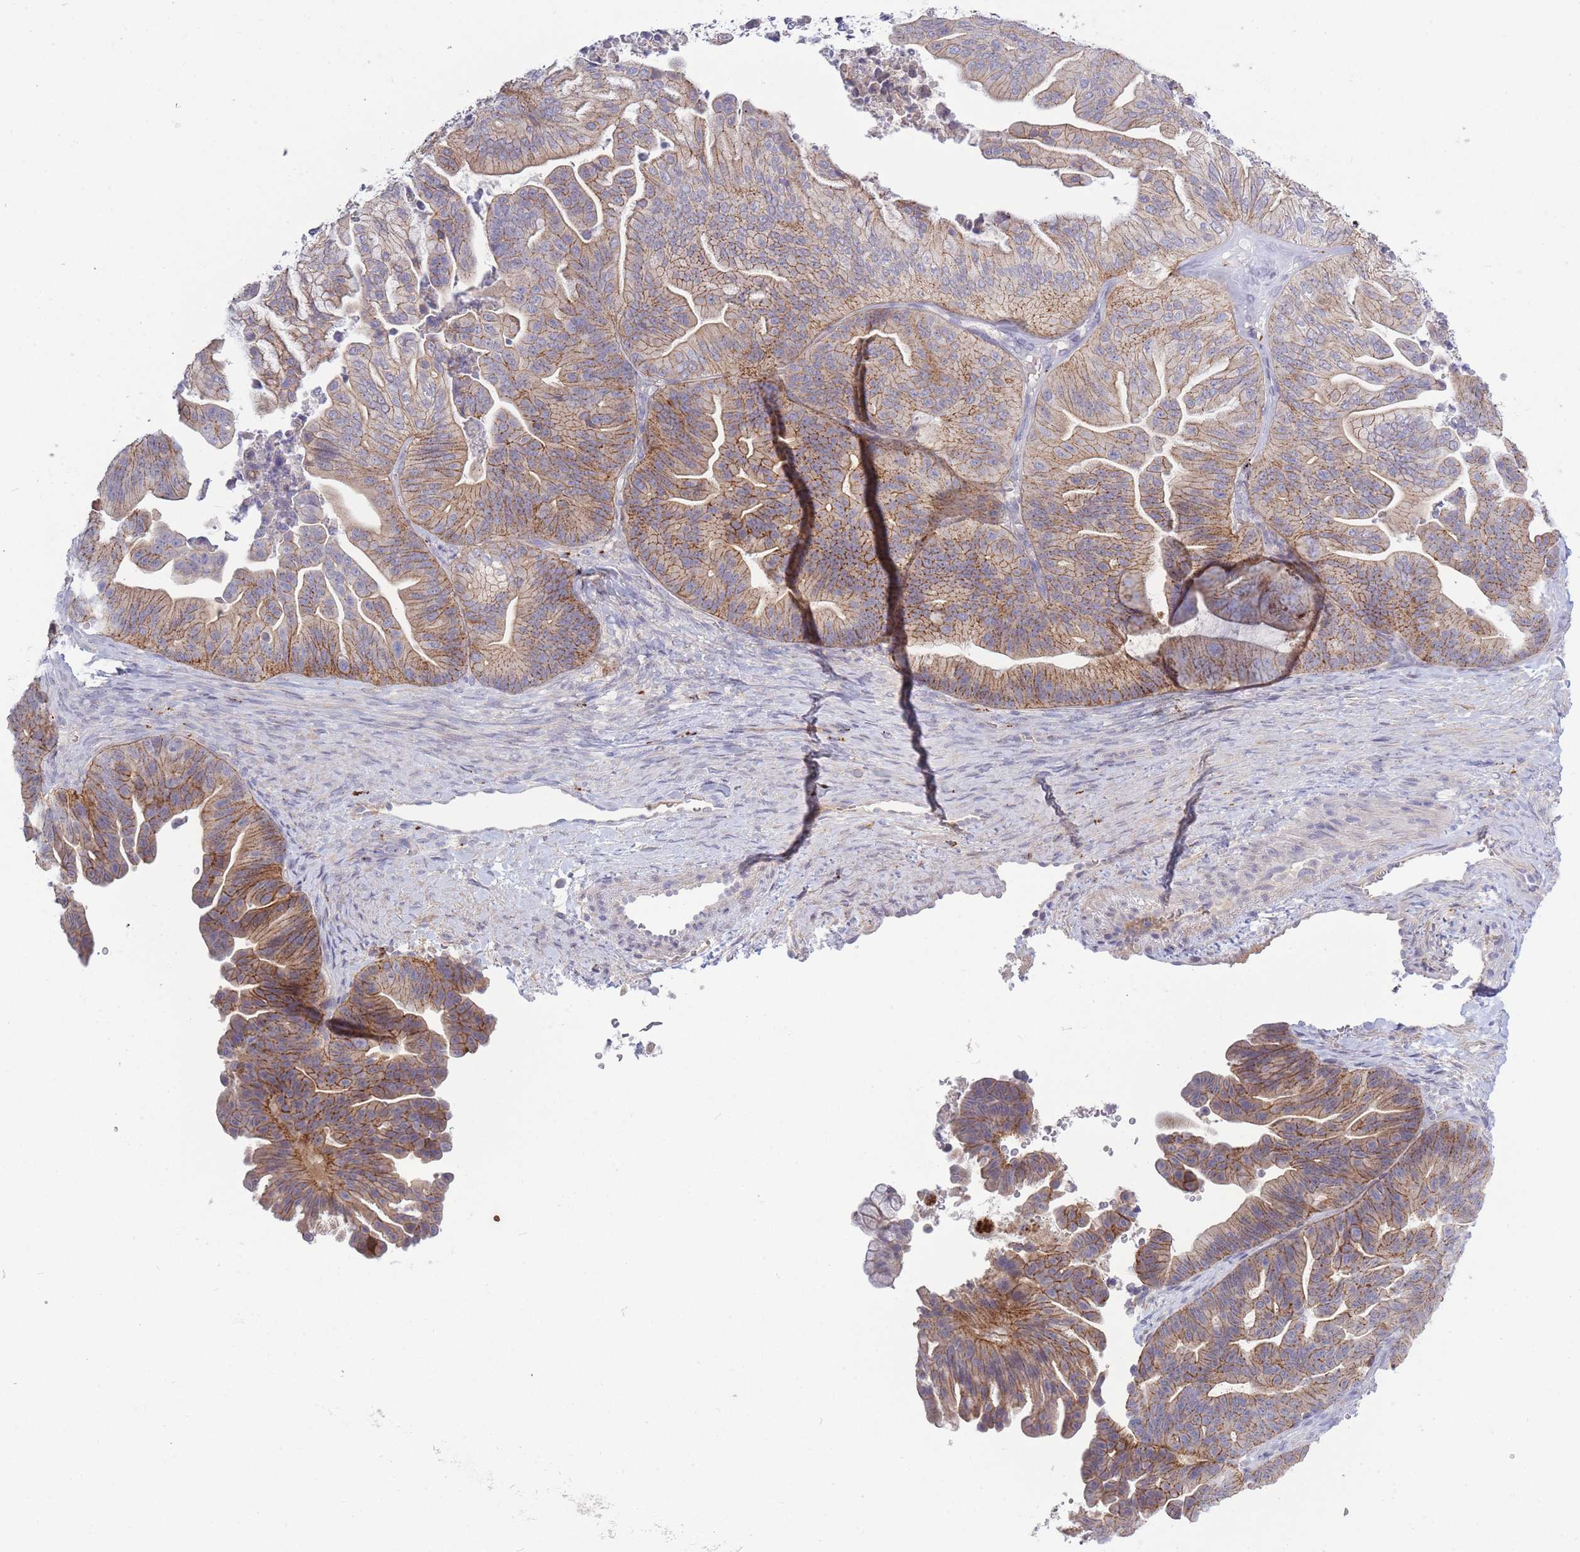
{"staining": {"intensity": "weak", "quantity": ">75%", "location": "cytoplasmic/membranous"}, "tissue": "ovarian cancer", "cell_type": "Tumor cells", "image_type": "cancer", "snomed": [{"axis": "morphology", "description": "Cystadenocarcinoma, mucinous, NOS"}, {"axis": "topography", "description": "Ovary"}], "caption": "Immunohistochemical staining of human ovarian cancer (mucinous cystadenocarcinoma) demonstrates weak cytoplasmic/membranous protein positivity in approximately >75% of tumor cells.", "gene": "TRIM61", "patient": {"sex": "female", "age": 67}}